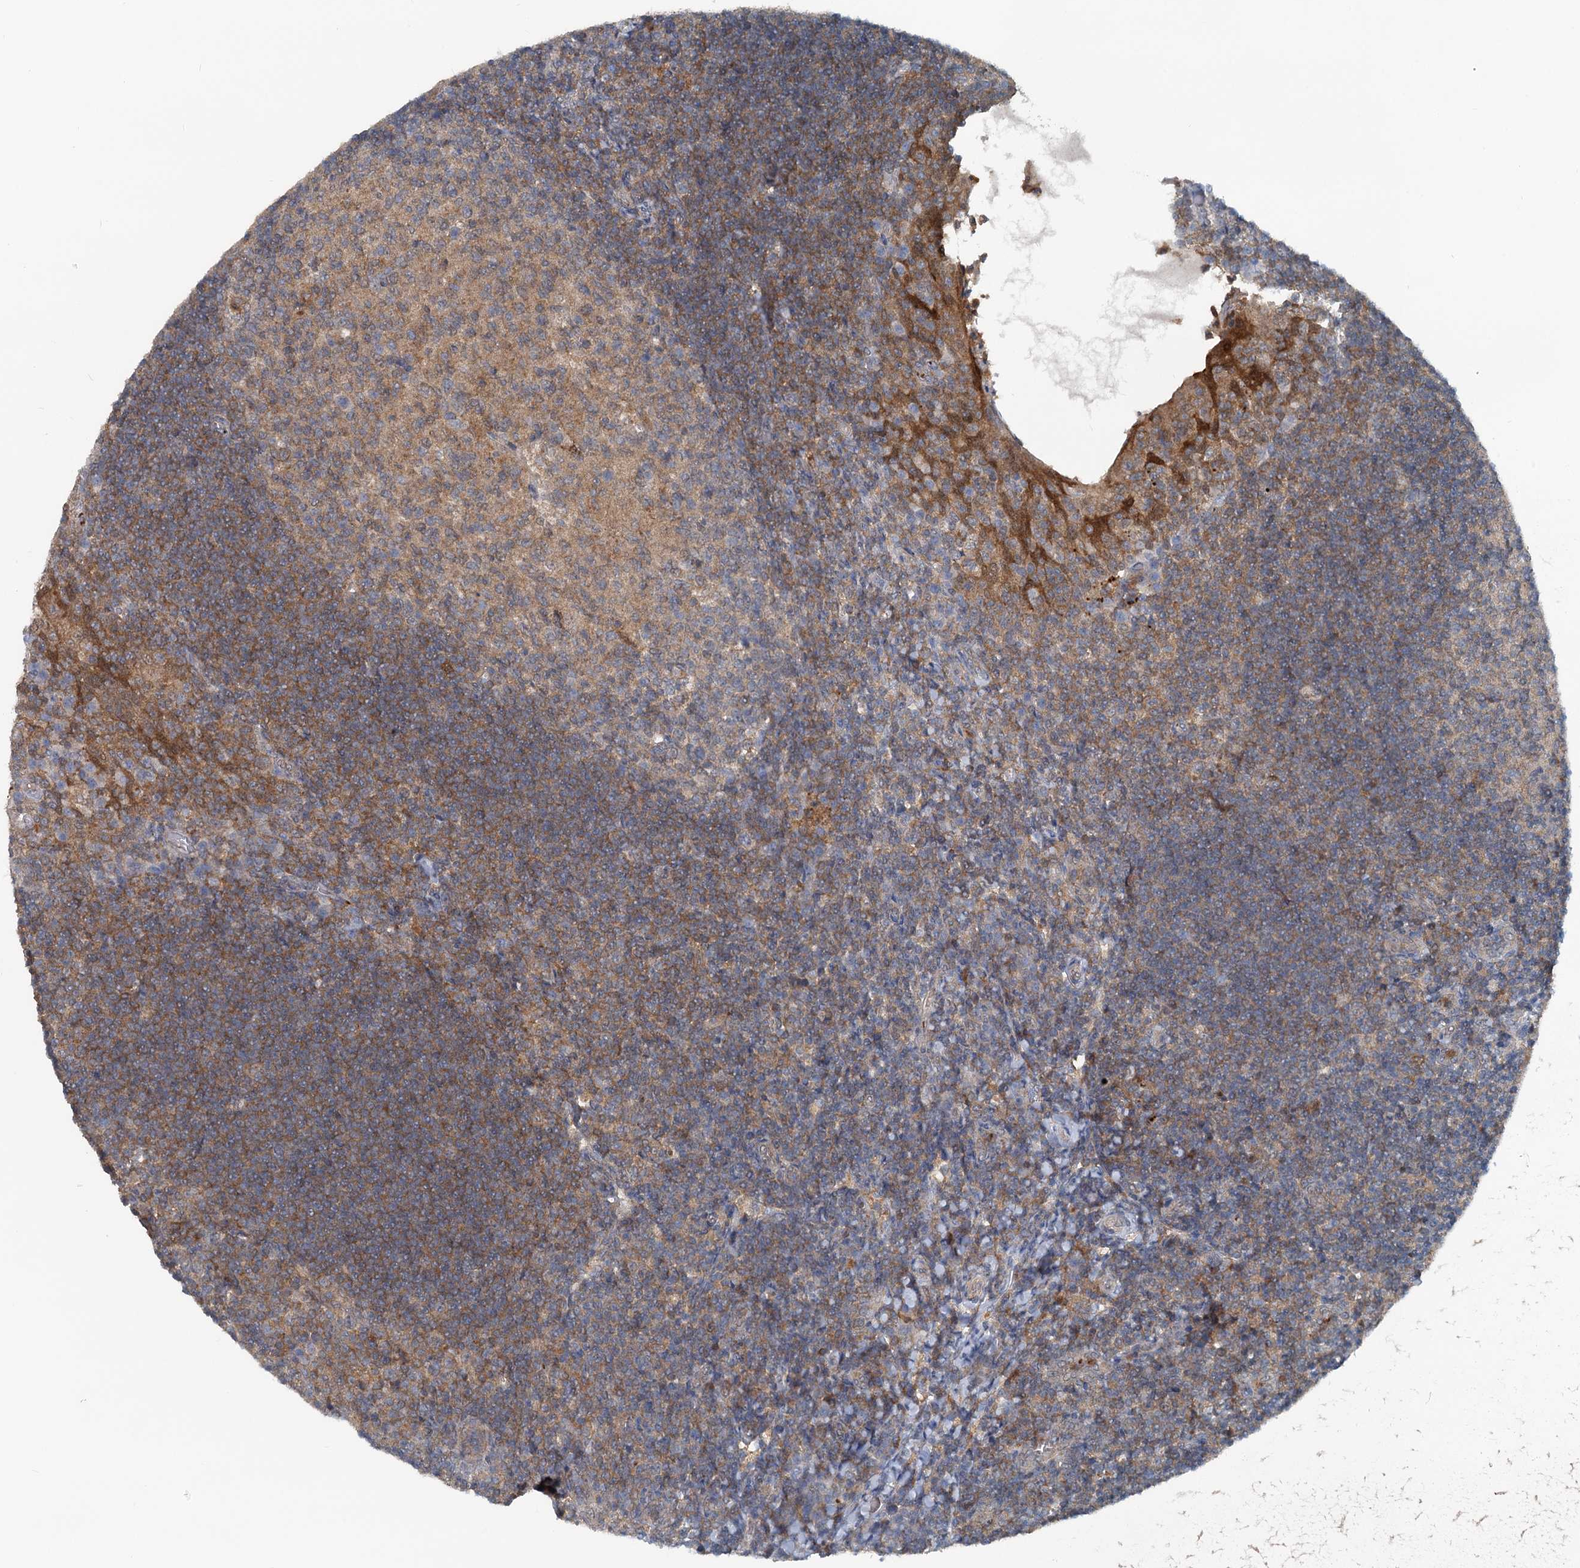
{"staining": {"intensity": "moderate", "quantity": ">75%", "location": "cytoplasmic/membranous"}, "tissue": "tonsil", "cell_type": "Germinal center cells", "image_type": "normal", "snomed": [{"axis": "morphology", "description": "Normal tissue, NOS"}, {"axis": "topography", "description": "Tonsil"}], "caption": "Immunohistochemical staining of benign human tonsil shows >75% levels of moderate cytoplasmic/membranous protein staining in approximately >75% of germinal center cells. (DAB (3,3'-diaminobenzidine) IHC with brightfield microscopy, high magnification).", "gene": "GCLM", "patient": {"sex": "female", "age": 10}}